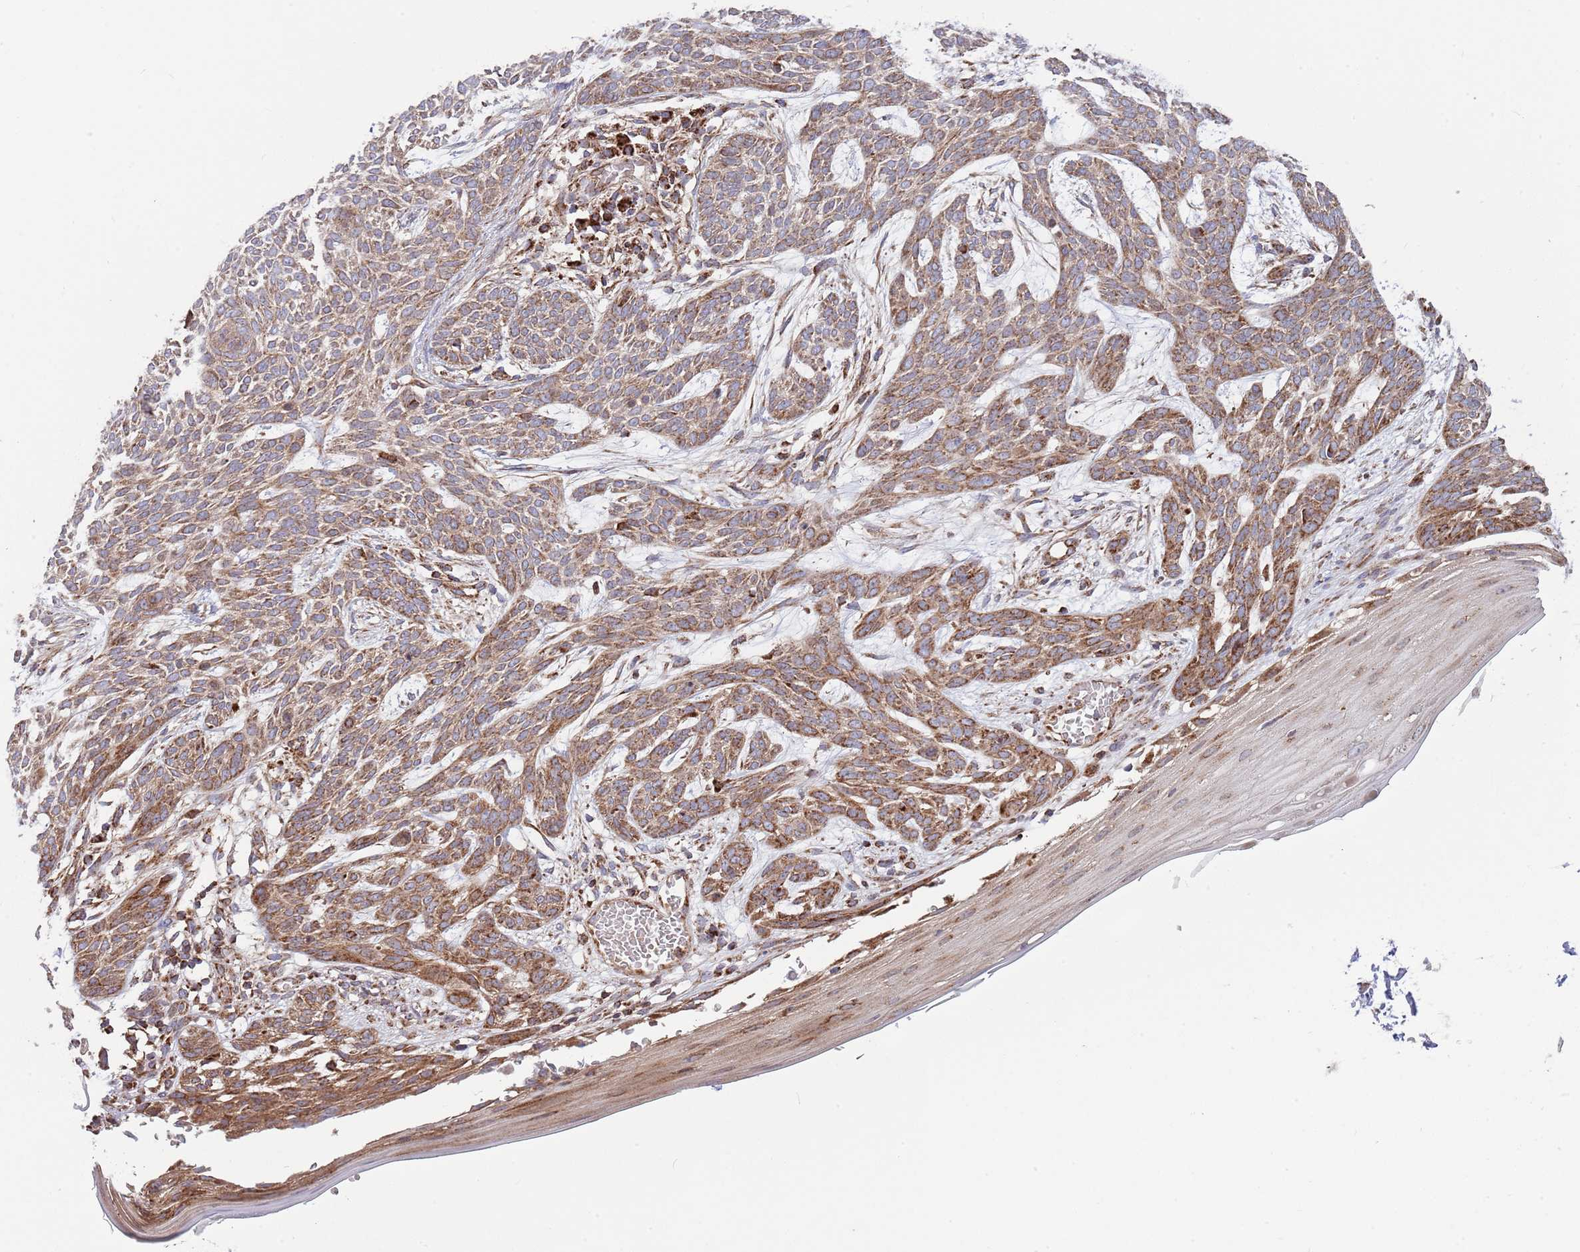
{"staining": {"intensity": "moderate", "quantity": ">75%", "location": "cytoplasmic/membranous"}, "tissue": "skin cancer", "cell_type": "Tumor cells", "image_type": "cancer", "snomed": [{"axis": "morphology", "description": "Basal cell carcinoma"}, {"axis": "topography", "description": "Skin"}], "caption": "Protein expression analysis of skin cancer displays moderate cytoplasmic/membranous expression in approximately >75% of tumor cells.", "gene": "ATP5PD", "patient": {"sex": "female", "age": 59}}